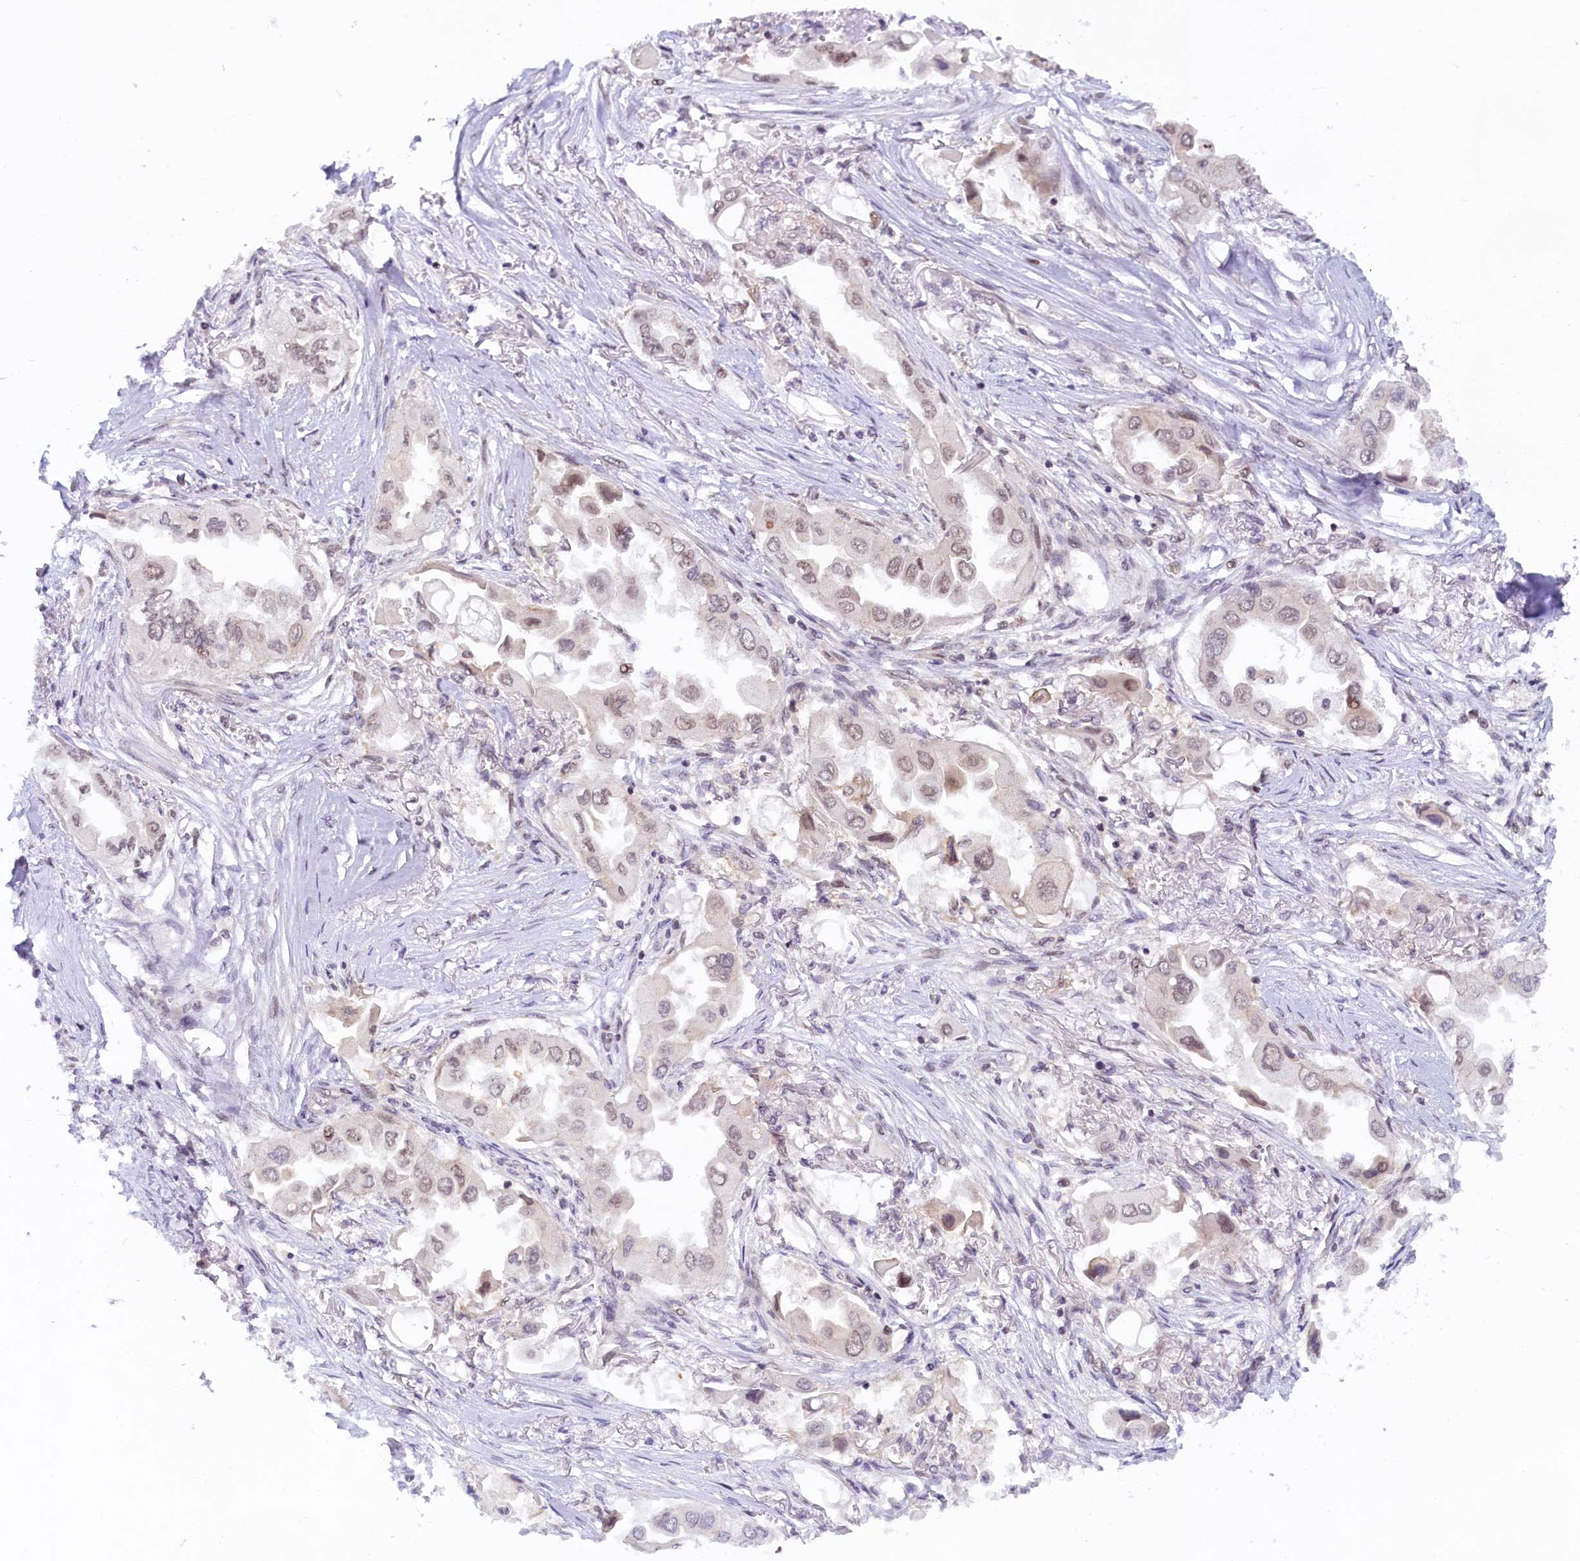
{"staining": {"intensity": "weak", "quantity": "<25%", "location": "nuclear"}, "tissue": "lung cancer", "cell_type": "Tumor cells", "image_type": "cancer", "snomed": [{"axis": "morphology", "description": "Adenocarcinoma, NOS"}, {"axis": "topography", "description": "Lung"}], "caption": "Immunohistochemical staining of adenocarcinoma (lung) shows no significant staining in tumor cells. (Stains: DAB (3,3'-diaminobenzidine) immunohistochemistry (IHC) with hematoxylin counter stain, Microscopy: brightfield microscopy at high magnification).", "gene": "FCHO1", "patient": {"sex": "female", "age": 76}}